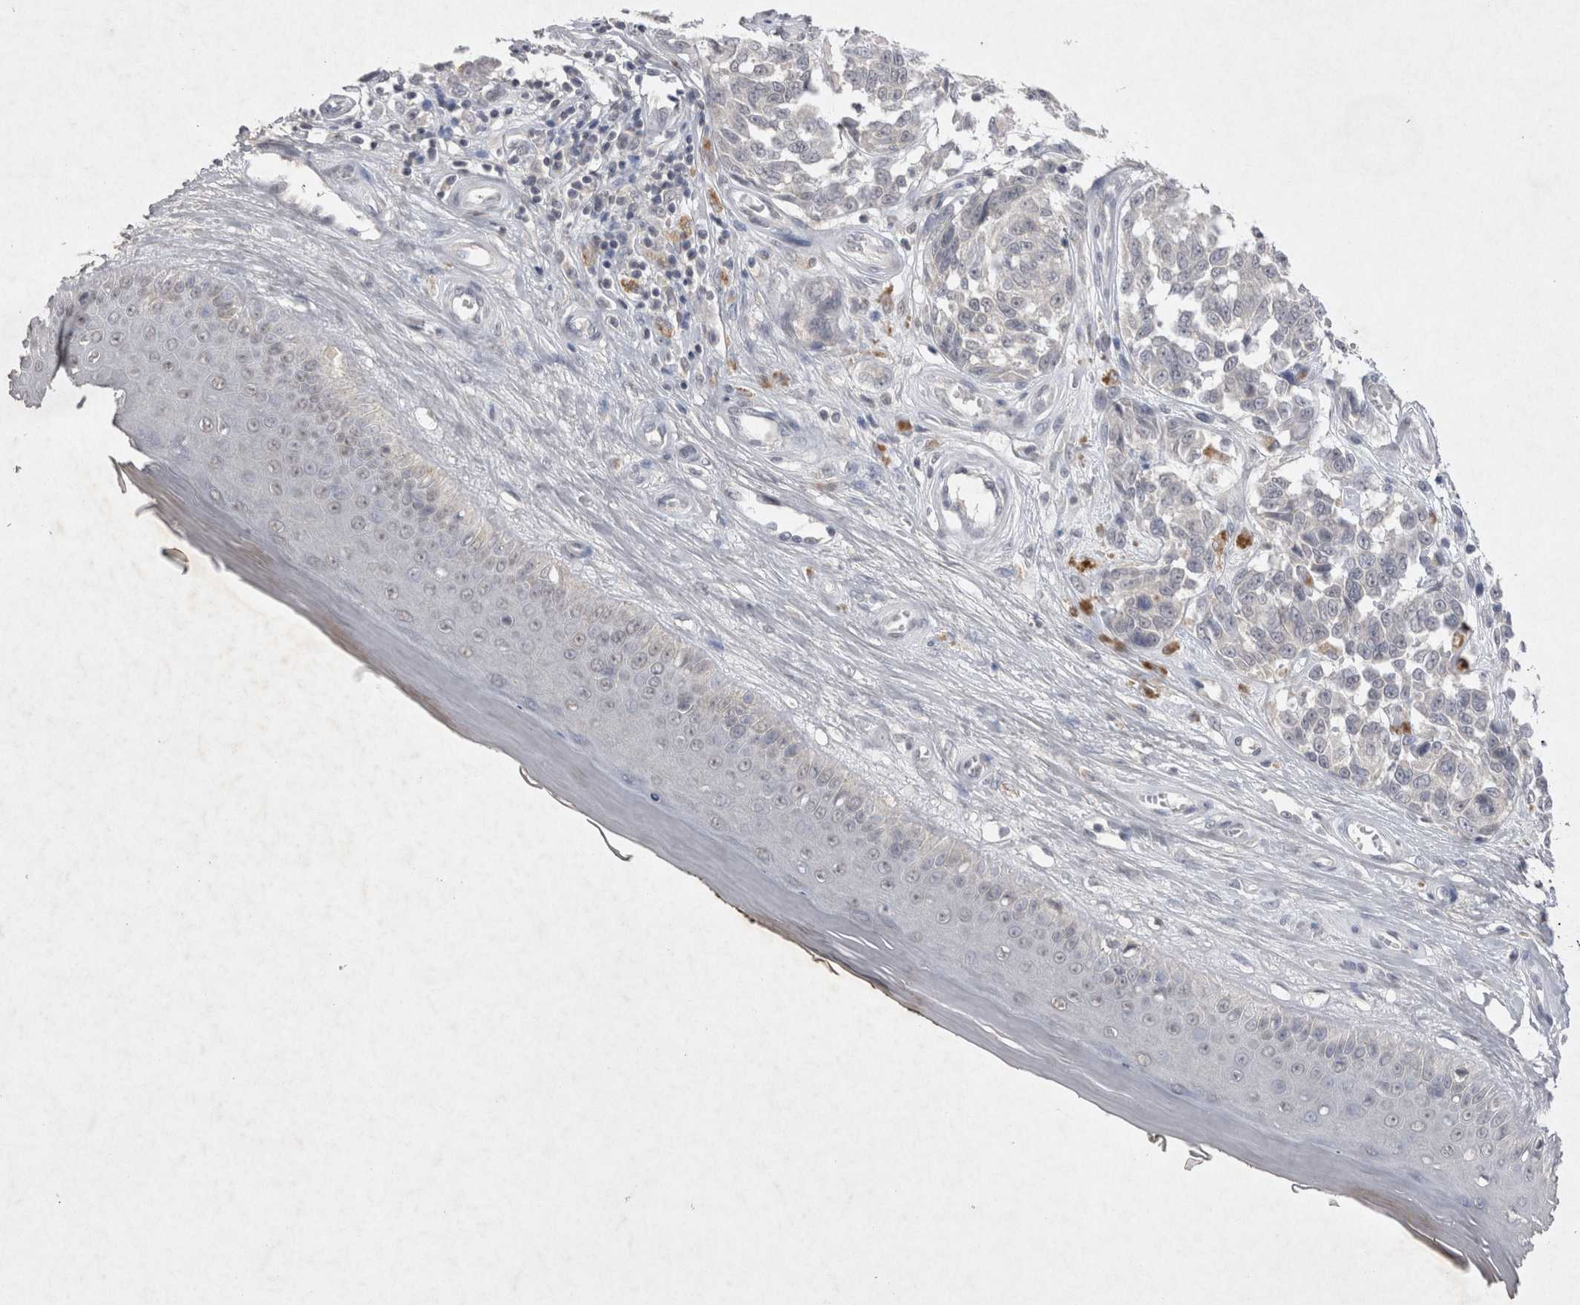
{"staining": {"intensity": "negative", "quantity": "none", "location": "none"}, "tissue": "melanoma", "cell_type": "Tumor cells", "image_type": "cancer", "snomed": [{"axis": "morphology", "description": "Malignant melanoma, NOS"}, {"axis": "topography", "description": "Skin"}], "caption": "The histopathology image shows no significant positivity in tumor cells of melanoma.", "gene": "LYVE1", "patient": {"sex": "female", "age": 64}}